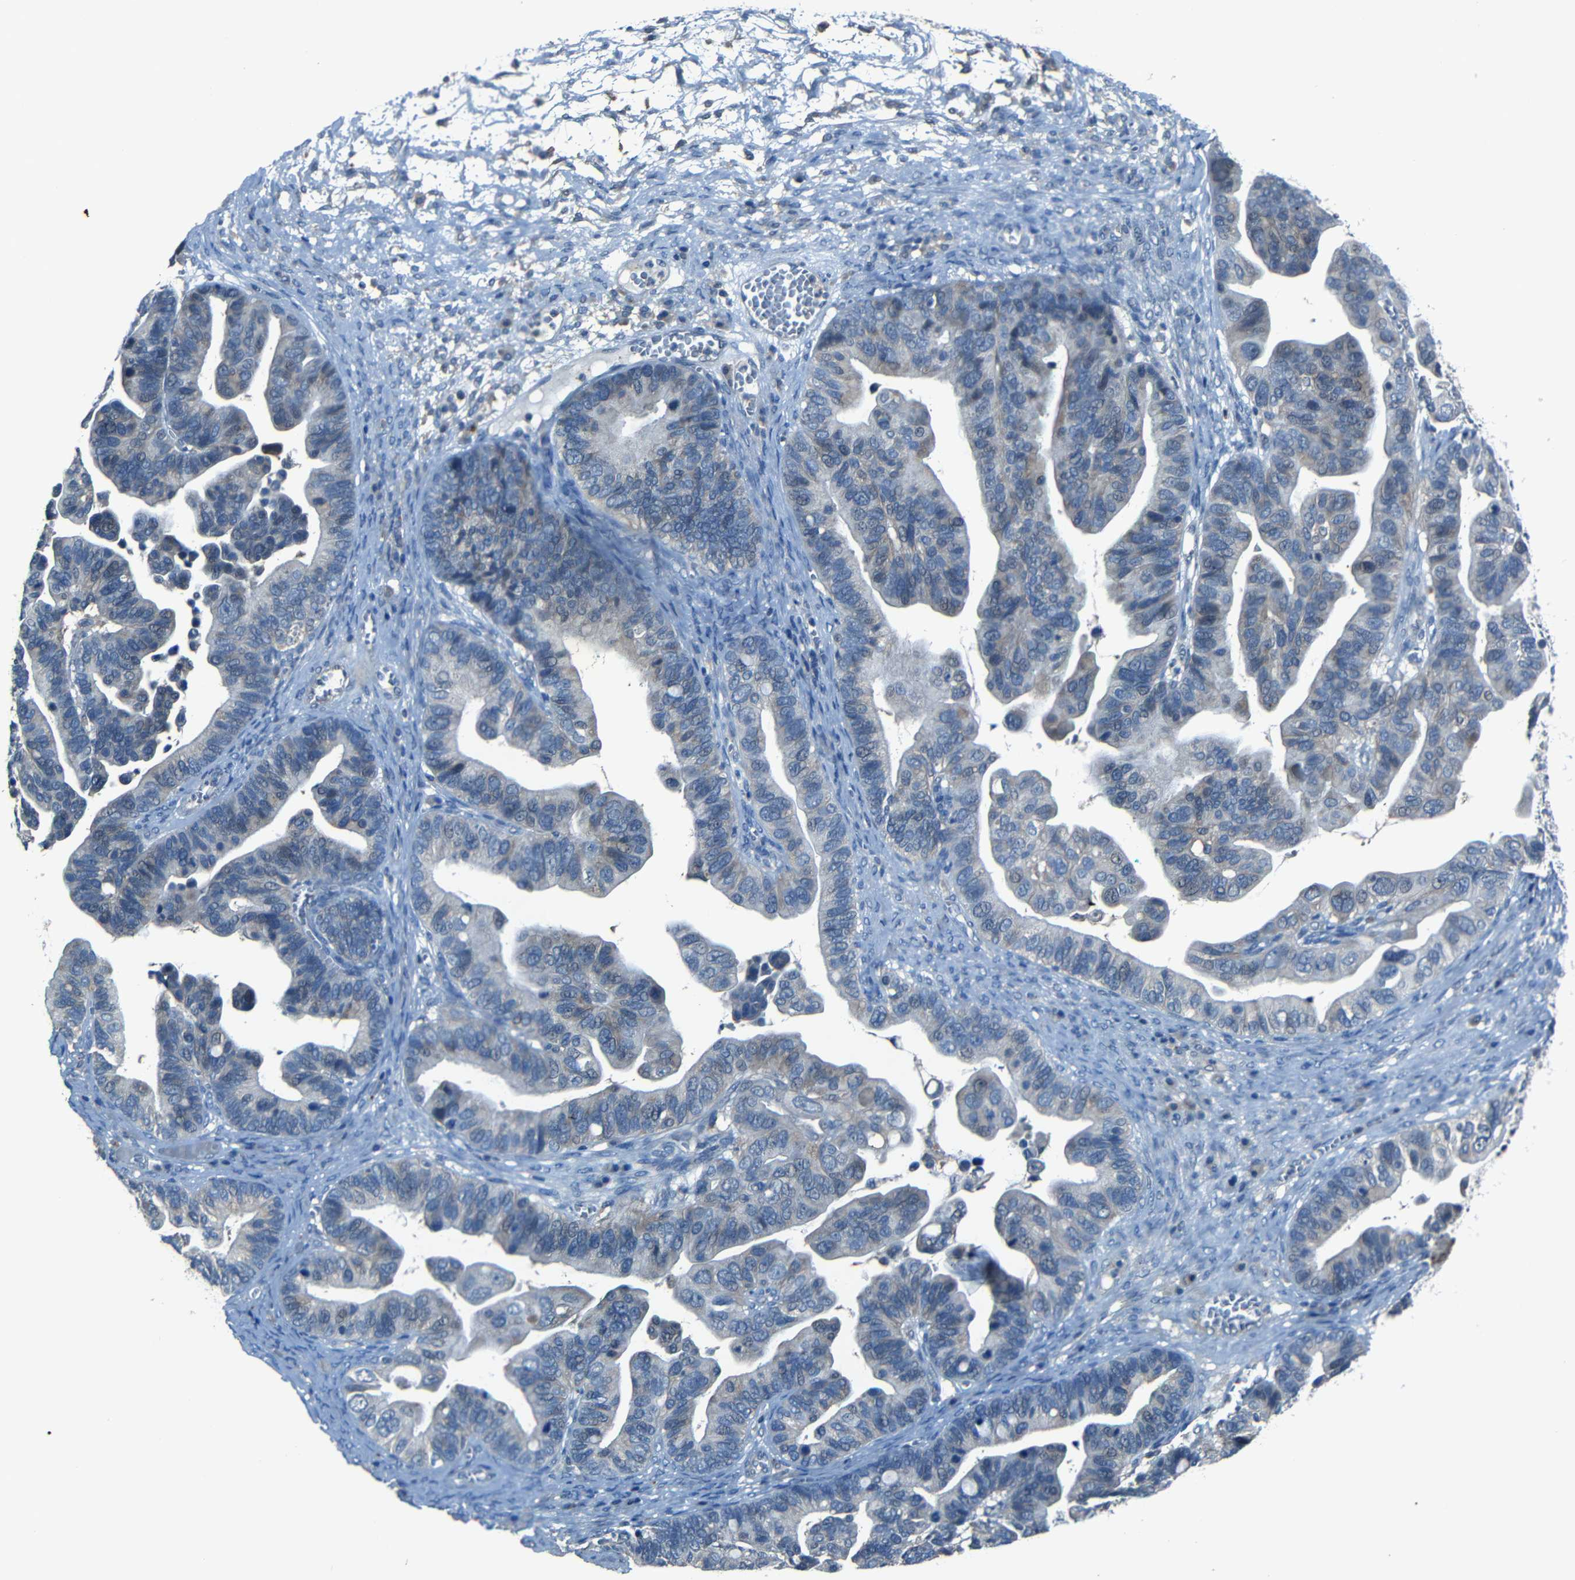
{"staining": {"intensity": "negative", "quantity": "none", "location": "none"}, "tissue": "ovarian cancer", "cell_type": "Tumor cells", "image_type": "cancer", "snomed": [{"axis": "morphology", "description": "Cystadenocarcinoma, serous, NOS"}, {"axis": "topography", "description": "Ovary"}], "caption": "DAB immunohistochemical staining of human ovarian cancer (serous cystadenocarcinoma) shows no significant staining in tumor cells.", "gene": "SLA", "patient": {"sex": "female", "age": 56}}